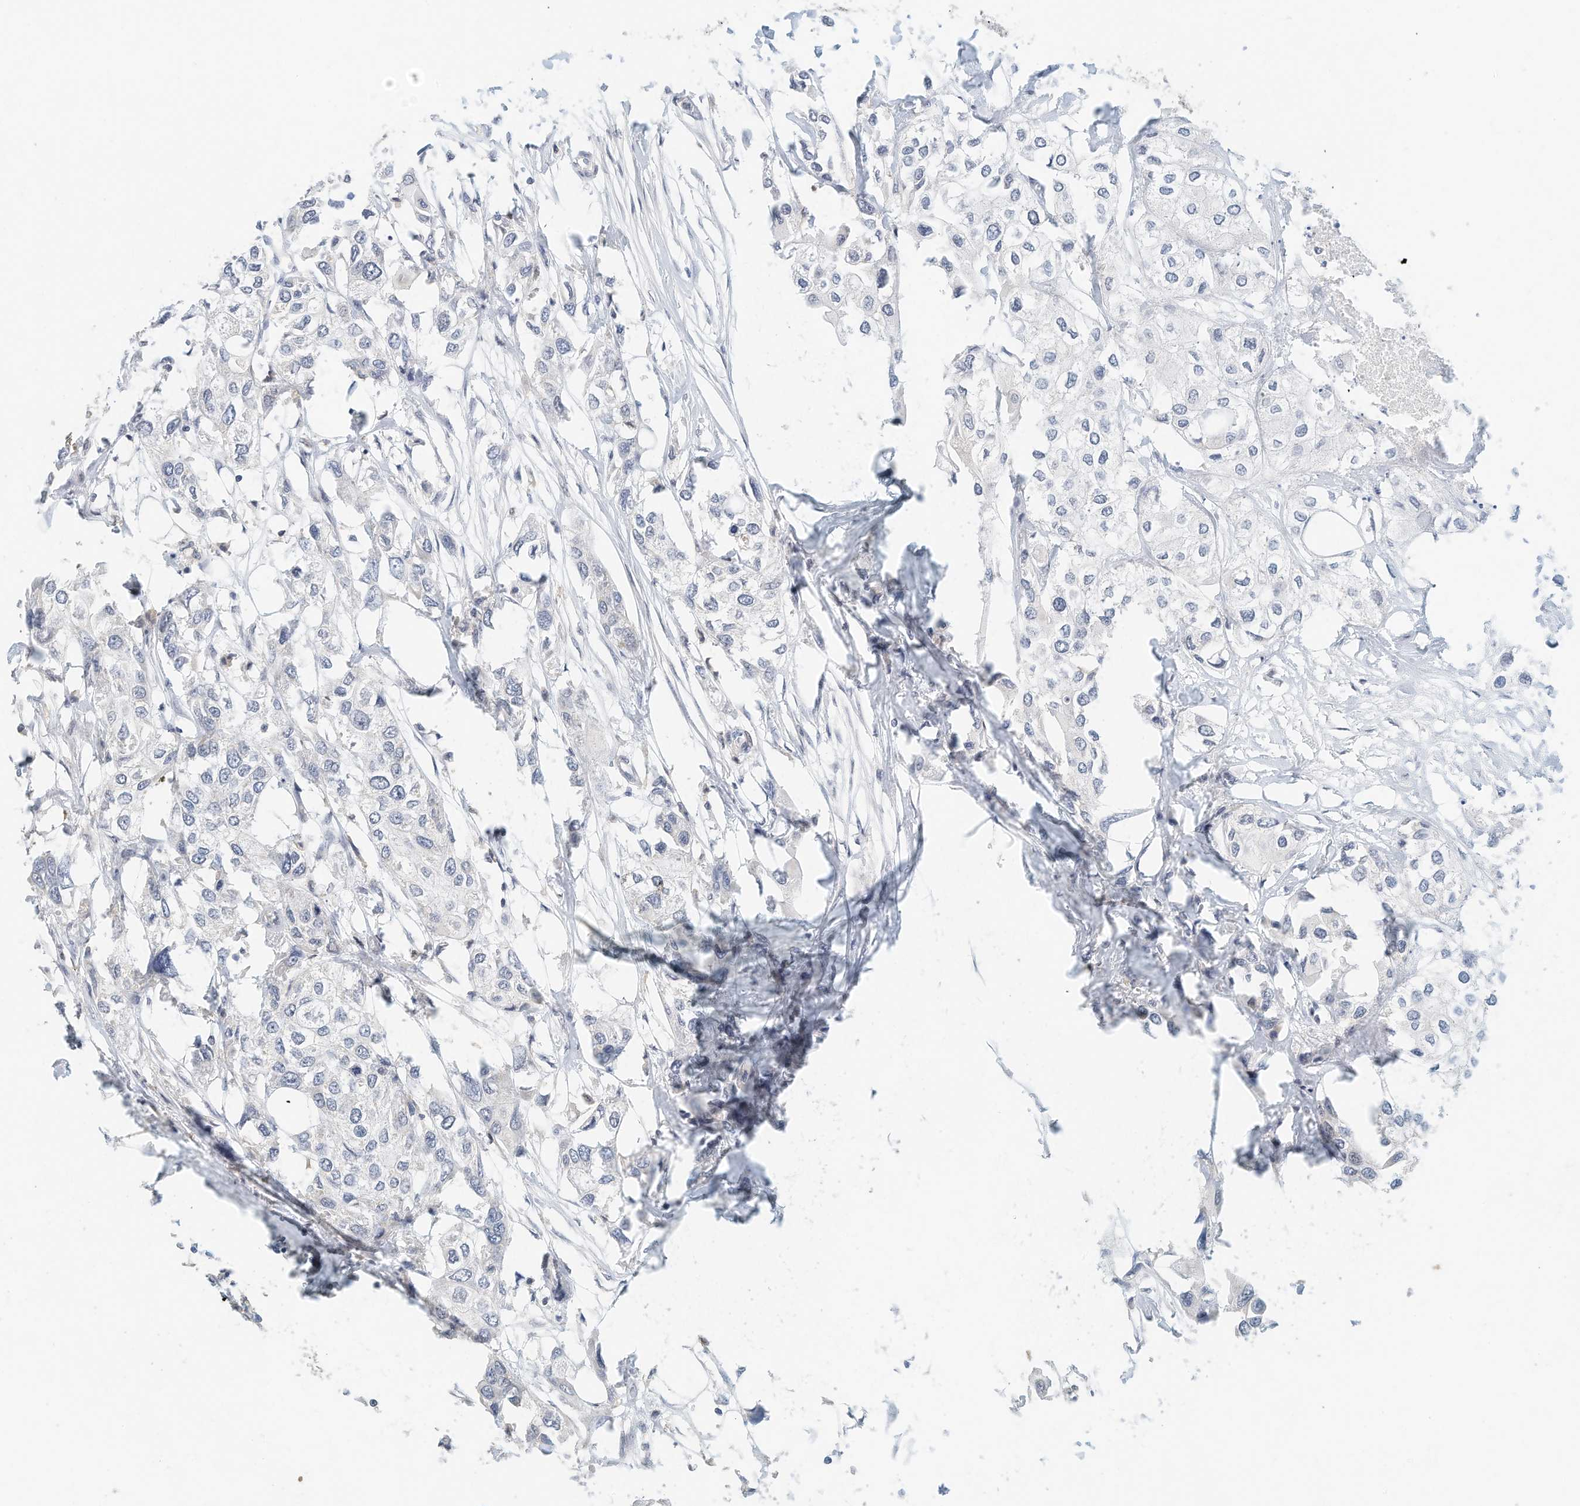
{"staining": {"intensity": "negative", "quantity": "none", "location": "none"}, "tissue": "urothelial cancer", "cell_type": "Tumor cells", "image_type": "cancer", "snomed": [{"axis": "morphology", "description": "Urothelial carcinoma, High grade"}, {"axis": "topography", "description": "Urinary bladder"}], "caption": "Tumor cells are negative for protein expression in human urothelial cancer.", "gene": "MICAL1", "patient": {"sex": "male", "age": 64}}